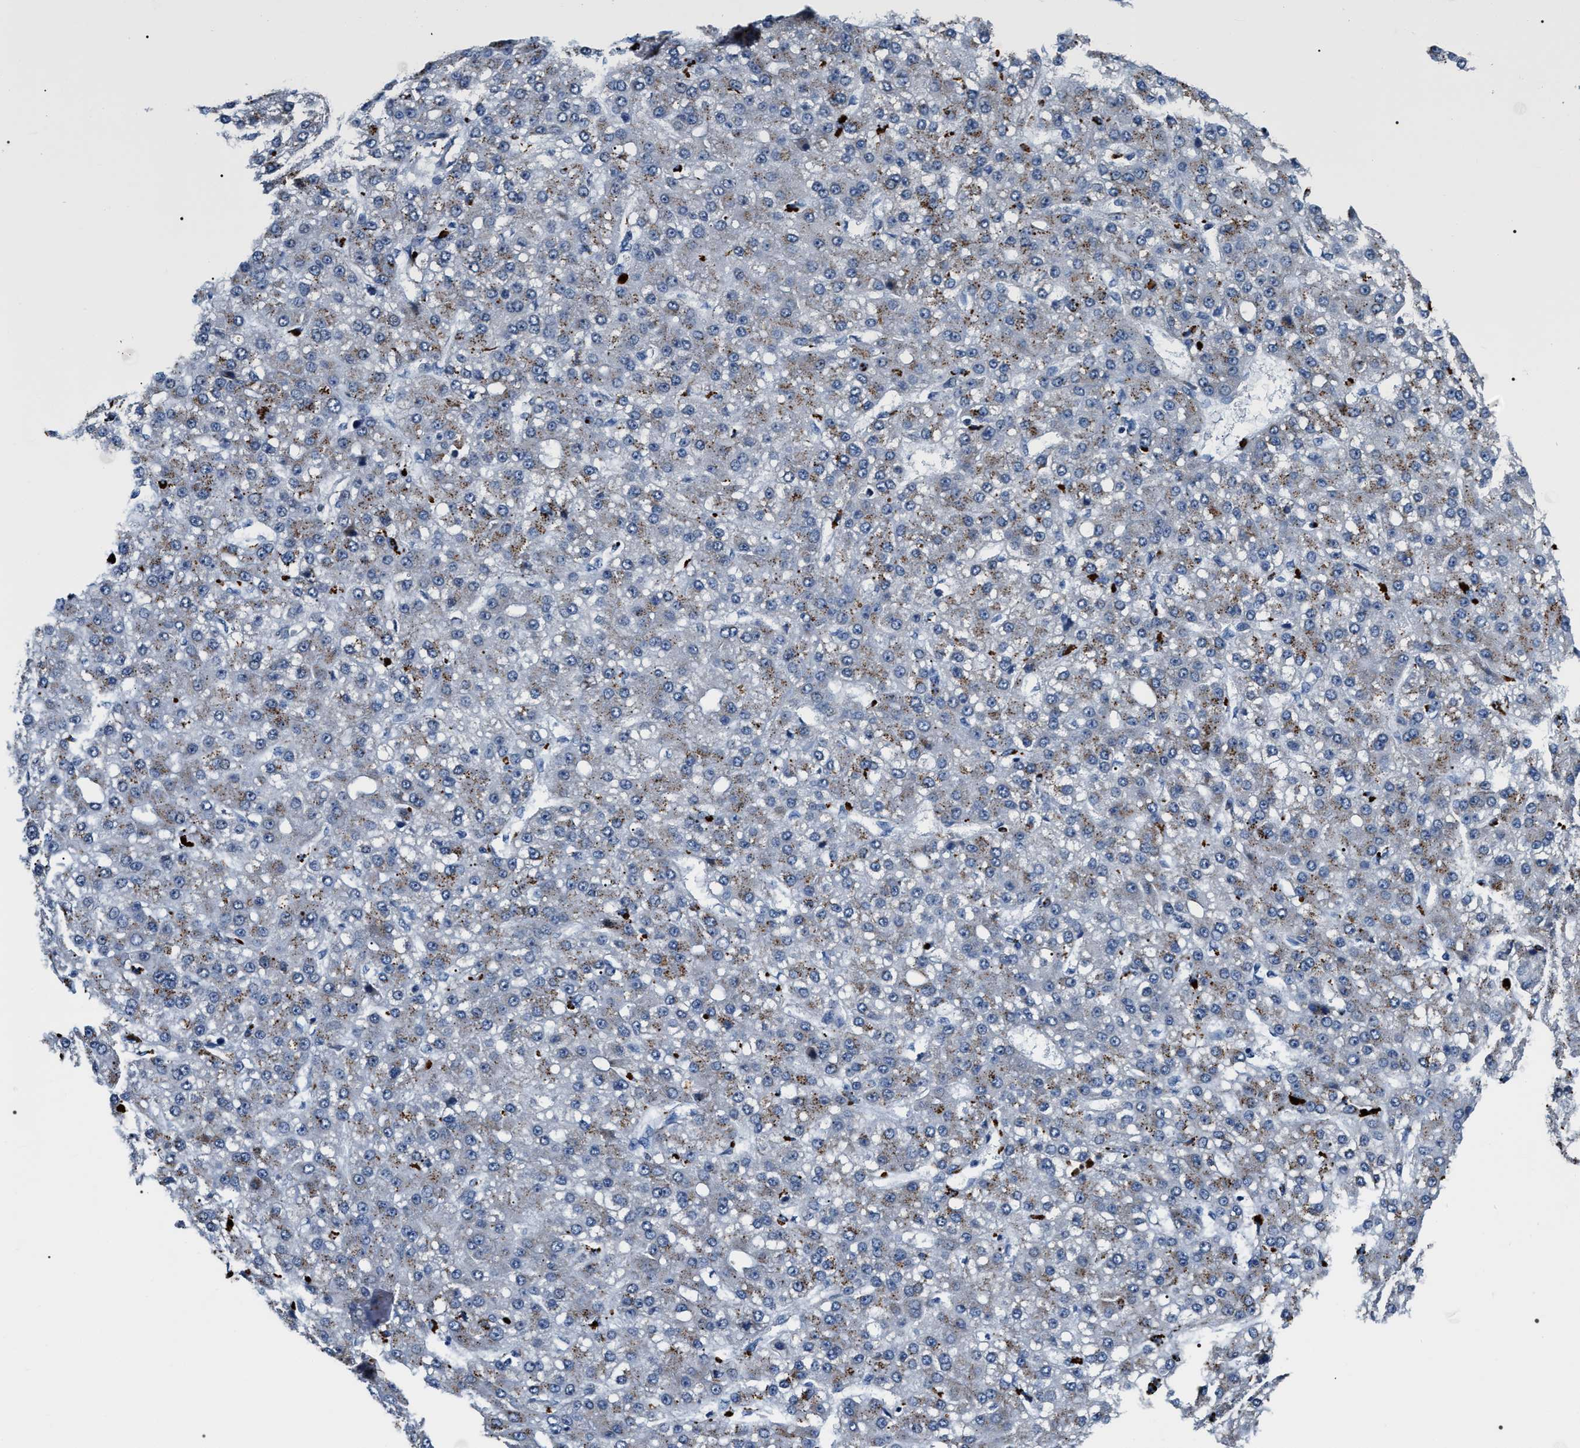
{"staining": {"intensity": "moderate", "quantity": "25%-75%", "location": "cytoplasmic/membranous"}, "tissue": "liver cancer", "cell_type": "Tumor cells", "image_type": "cancer", "snomed": [{"axis": "morphology", "description": "Carcinoma, Hepatocellular, NOS"}, {"axis": "topography", "description": "Liver"}], "caption": "Brown immunohistochemical staining in human liver cancer exhibits moderate cytoplasmic/membranous positivity in approximately 25%-75% of tumor cells.", "gene": "C7orf25", "patient": {"sex": "male", "age": 67}}